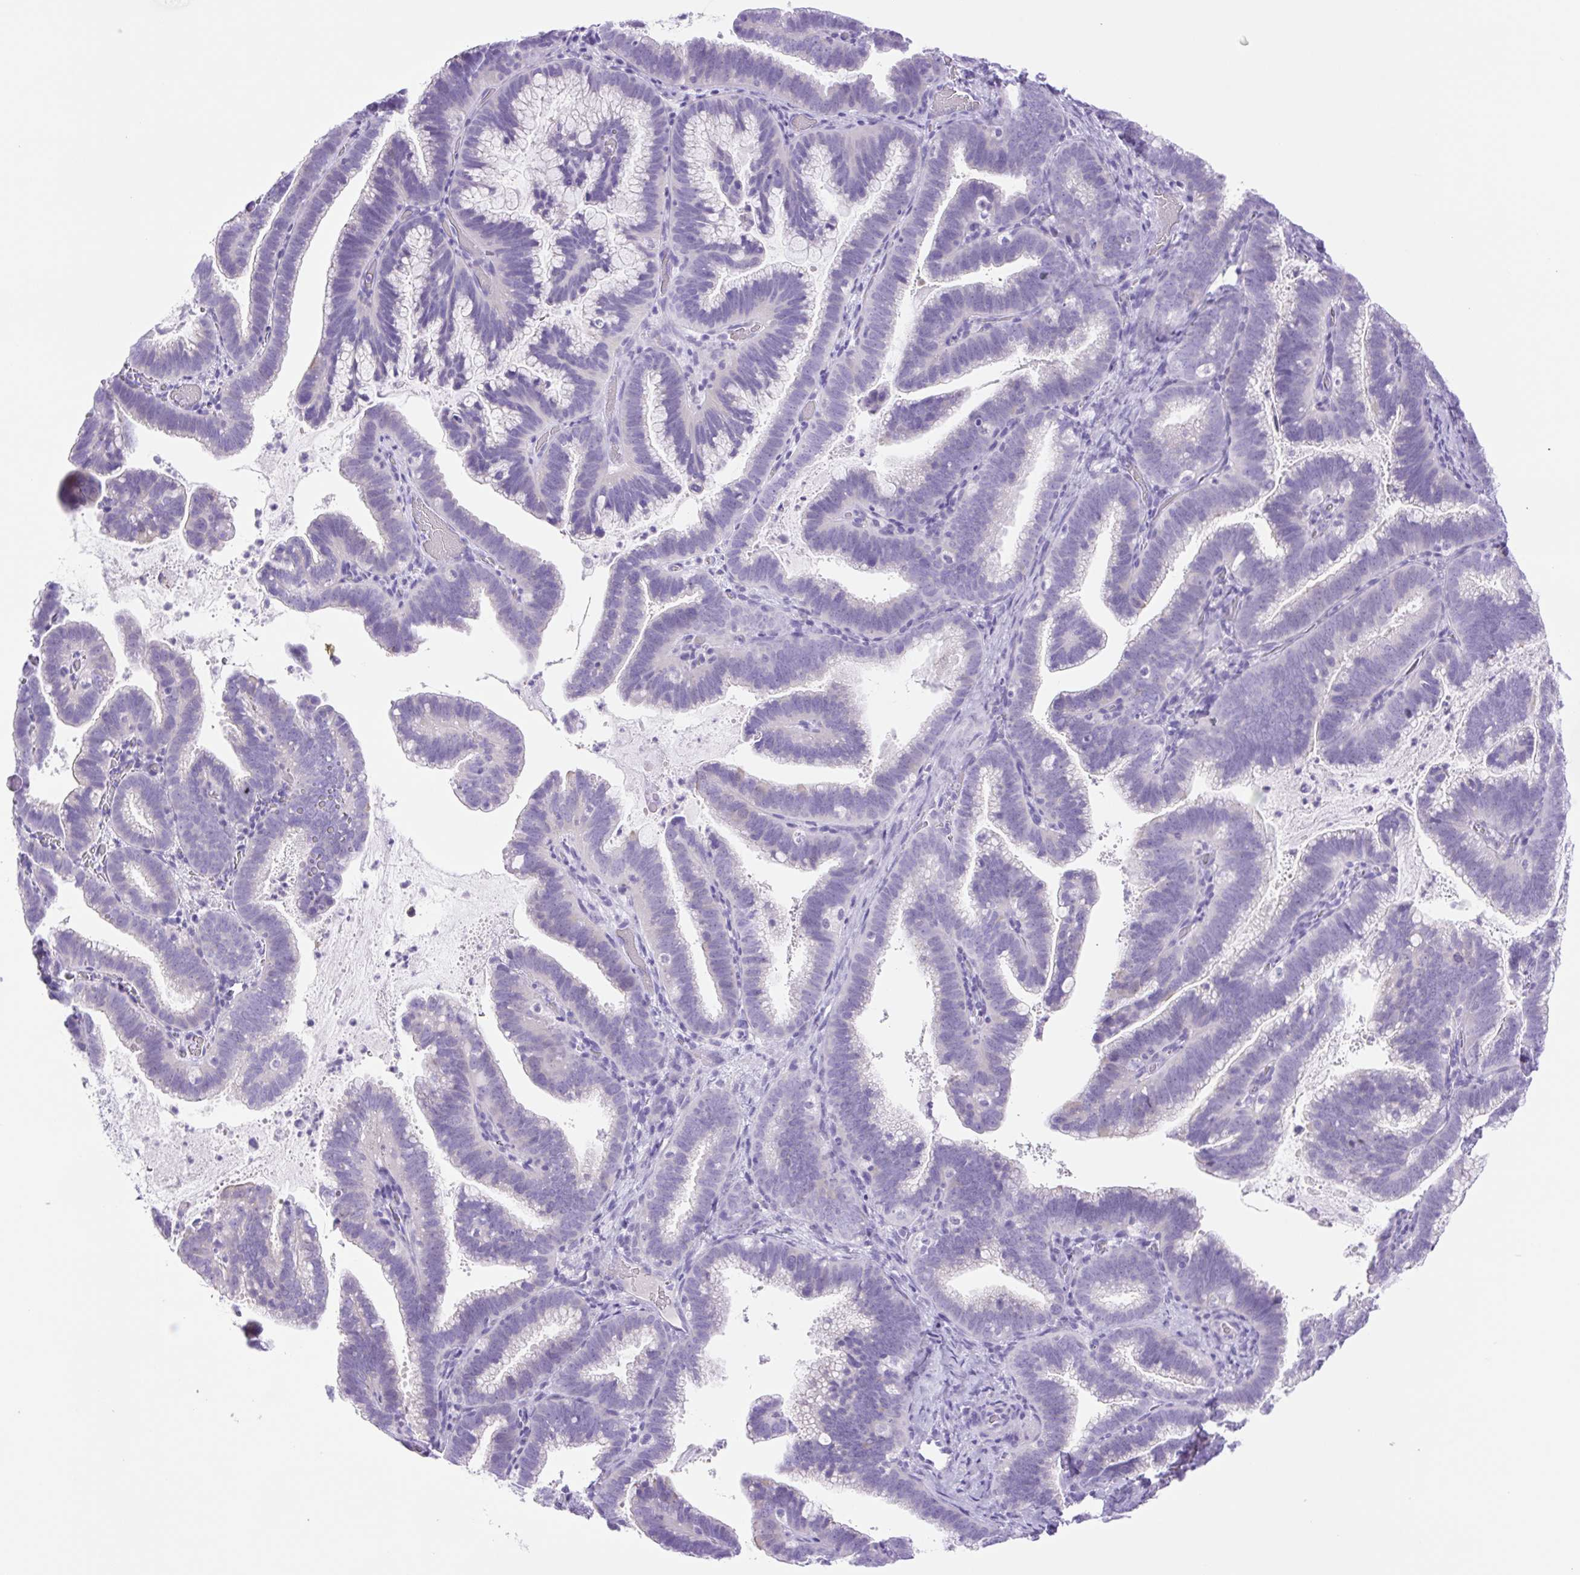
{"staining": {"intensity": "negative", "quantity": "none", "location": "none"}, "tissue": "cervical cancer", "cell_type": "Tumor cells", "image_type": "cancer", "snomed": [{"axis": "morphology", "description": "Adenocarcinoma, NOS"}, {"axis": "topography", "description": "Cervix"}], "caption": "This is a micrograph of immunohistochemistry (IHC) staining of cervical adenocarcinoma, which shows no staining in tumor cells.", "gene": "CDSN", "patient": {"sex": "female", "age": 61}}